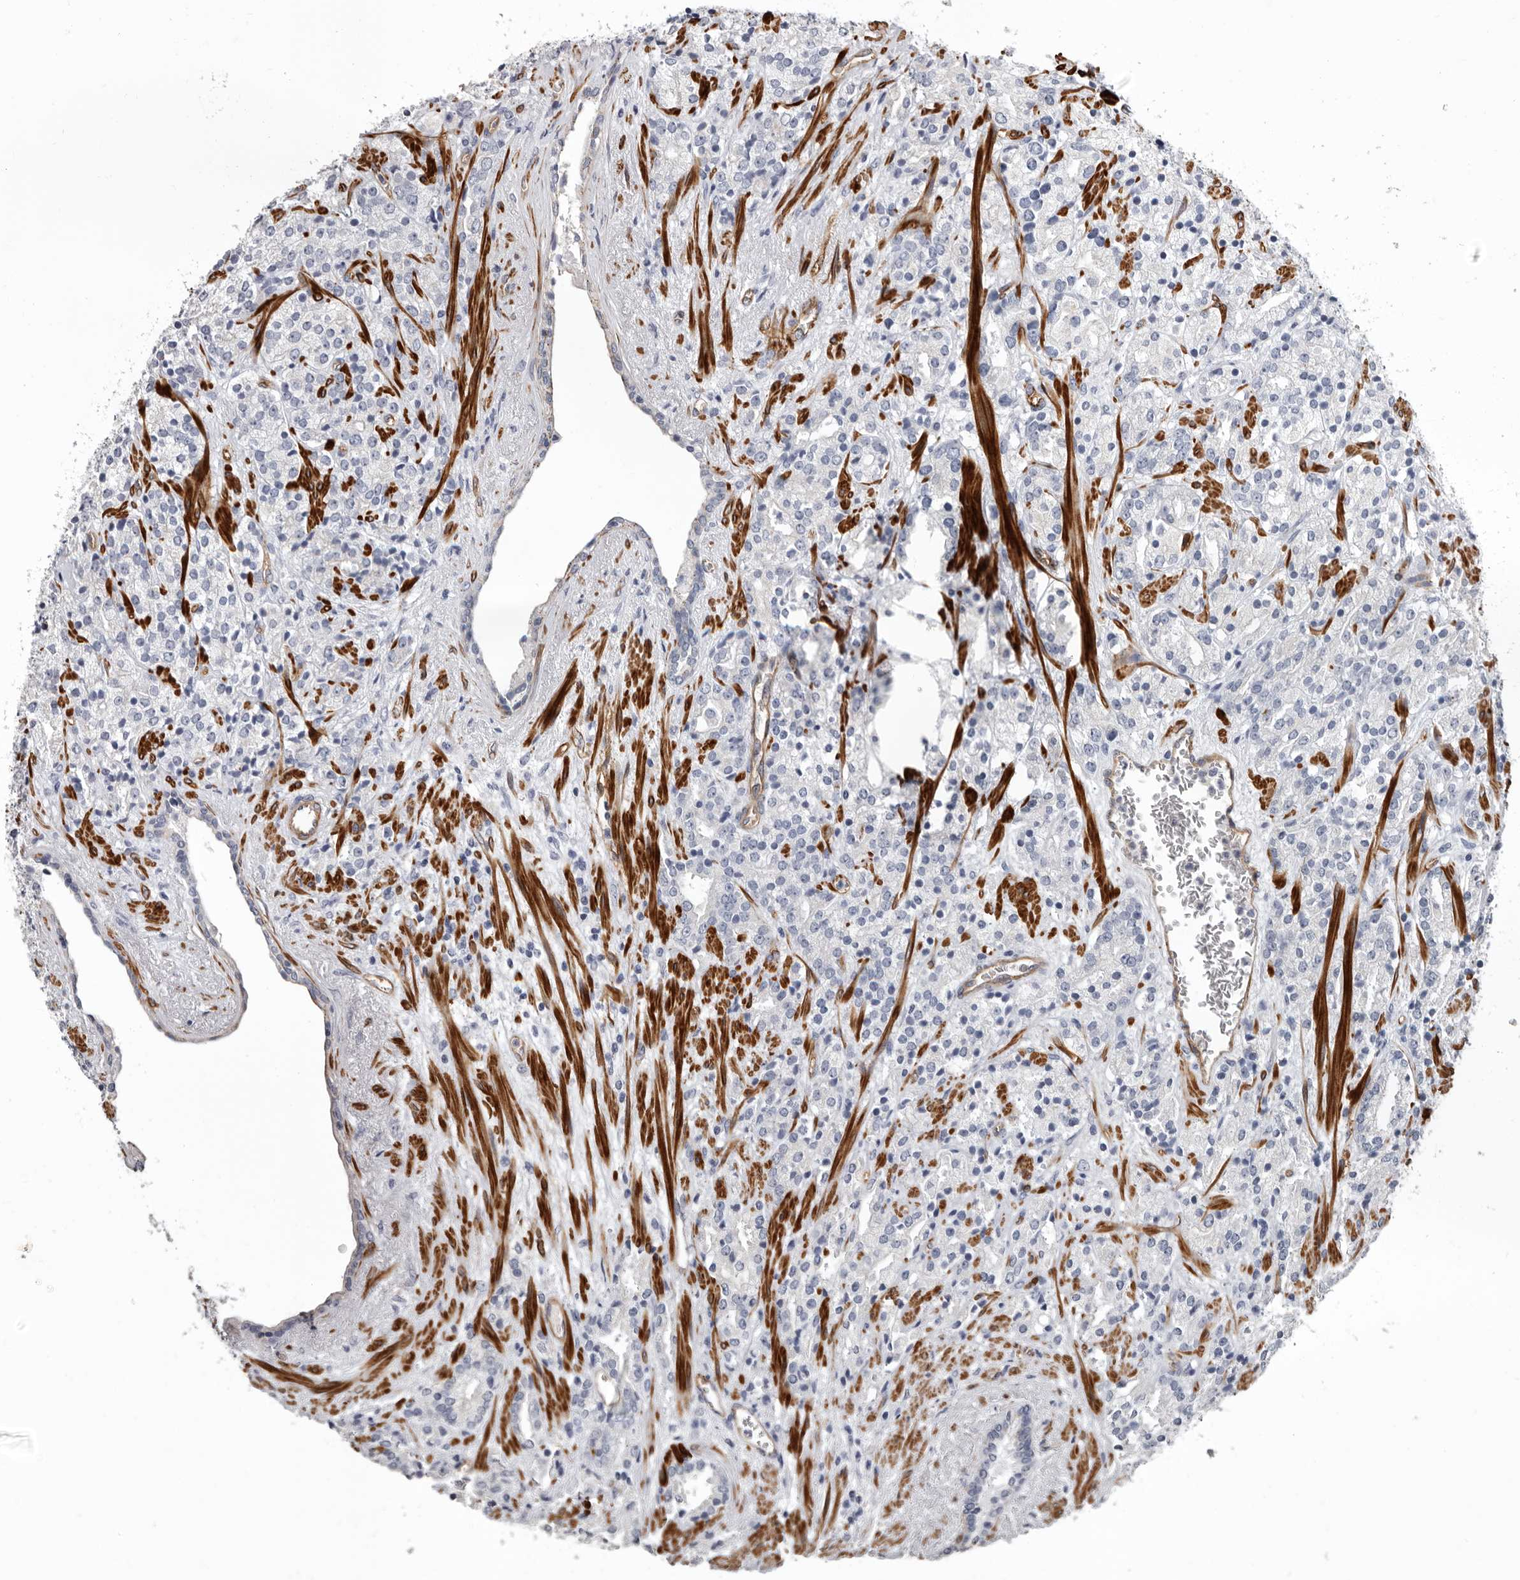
{"staining": {"intensity": "negative", "quantity": "none", "location": "none"}, "tissue": "prostate cancer", "cell_type": "Tumor cells", "image_type": "cancer", "snomed": [{"axis": "morphology", "description": "Adenocarcinoma, High grade"}, {"axis": "topography", "description": "Prostate"}], "caption": "High magnification brightfield microscopy of prostate high-grade adenocarcinoma stained with DAB (3,3'-diaminobenzidine) (brown) and counterstained with hematoxylin (blue): tumor cells show no significant staining.", "gene": "ADGRL4", "patient": {"sex": "male", "age": 71}}